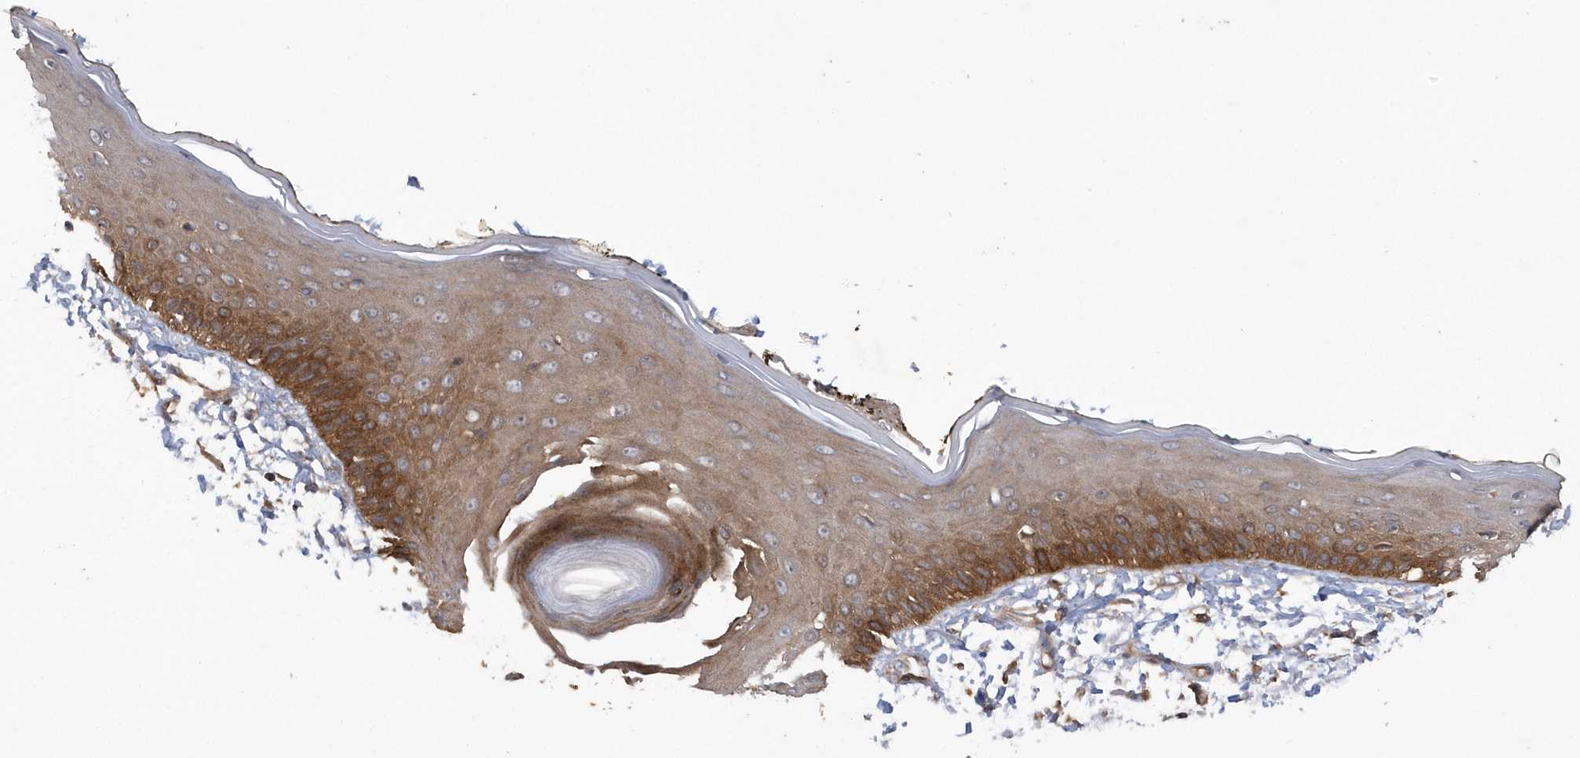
{"staining": {"intensity": "moderate", "quantity": ">75%", "location": "cytoplasmic/membranous"}, "tissue": "skin", "cell_type": "Fibroblasts", "image_type": "normal", "snomed": [{"axis": "morphology", "description": "Normal tissue, NOS"}, {"axis": "topography", "description": "Skin"}, {"axis": "topography", "description": "Skeletal muscle"}], "caption": "High-magnification brightfield microscopy of benign skin stained with DAB (brown) and counterstained with hematoxylin (blue). fibroblasts exhibit moderate cytoplasmic/membranous staining is seen in approximately>75% of cells.", "gene": "PAICS", "patient": {"sex": "male", "age": 83}}